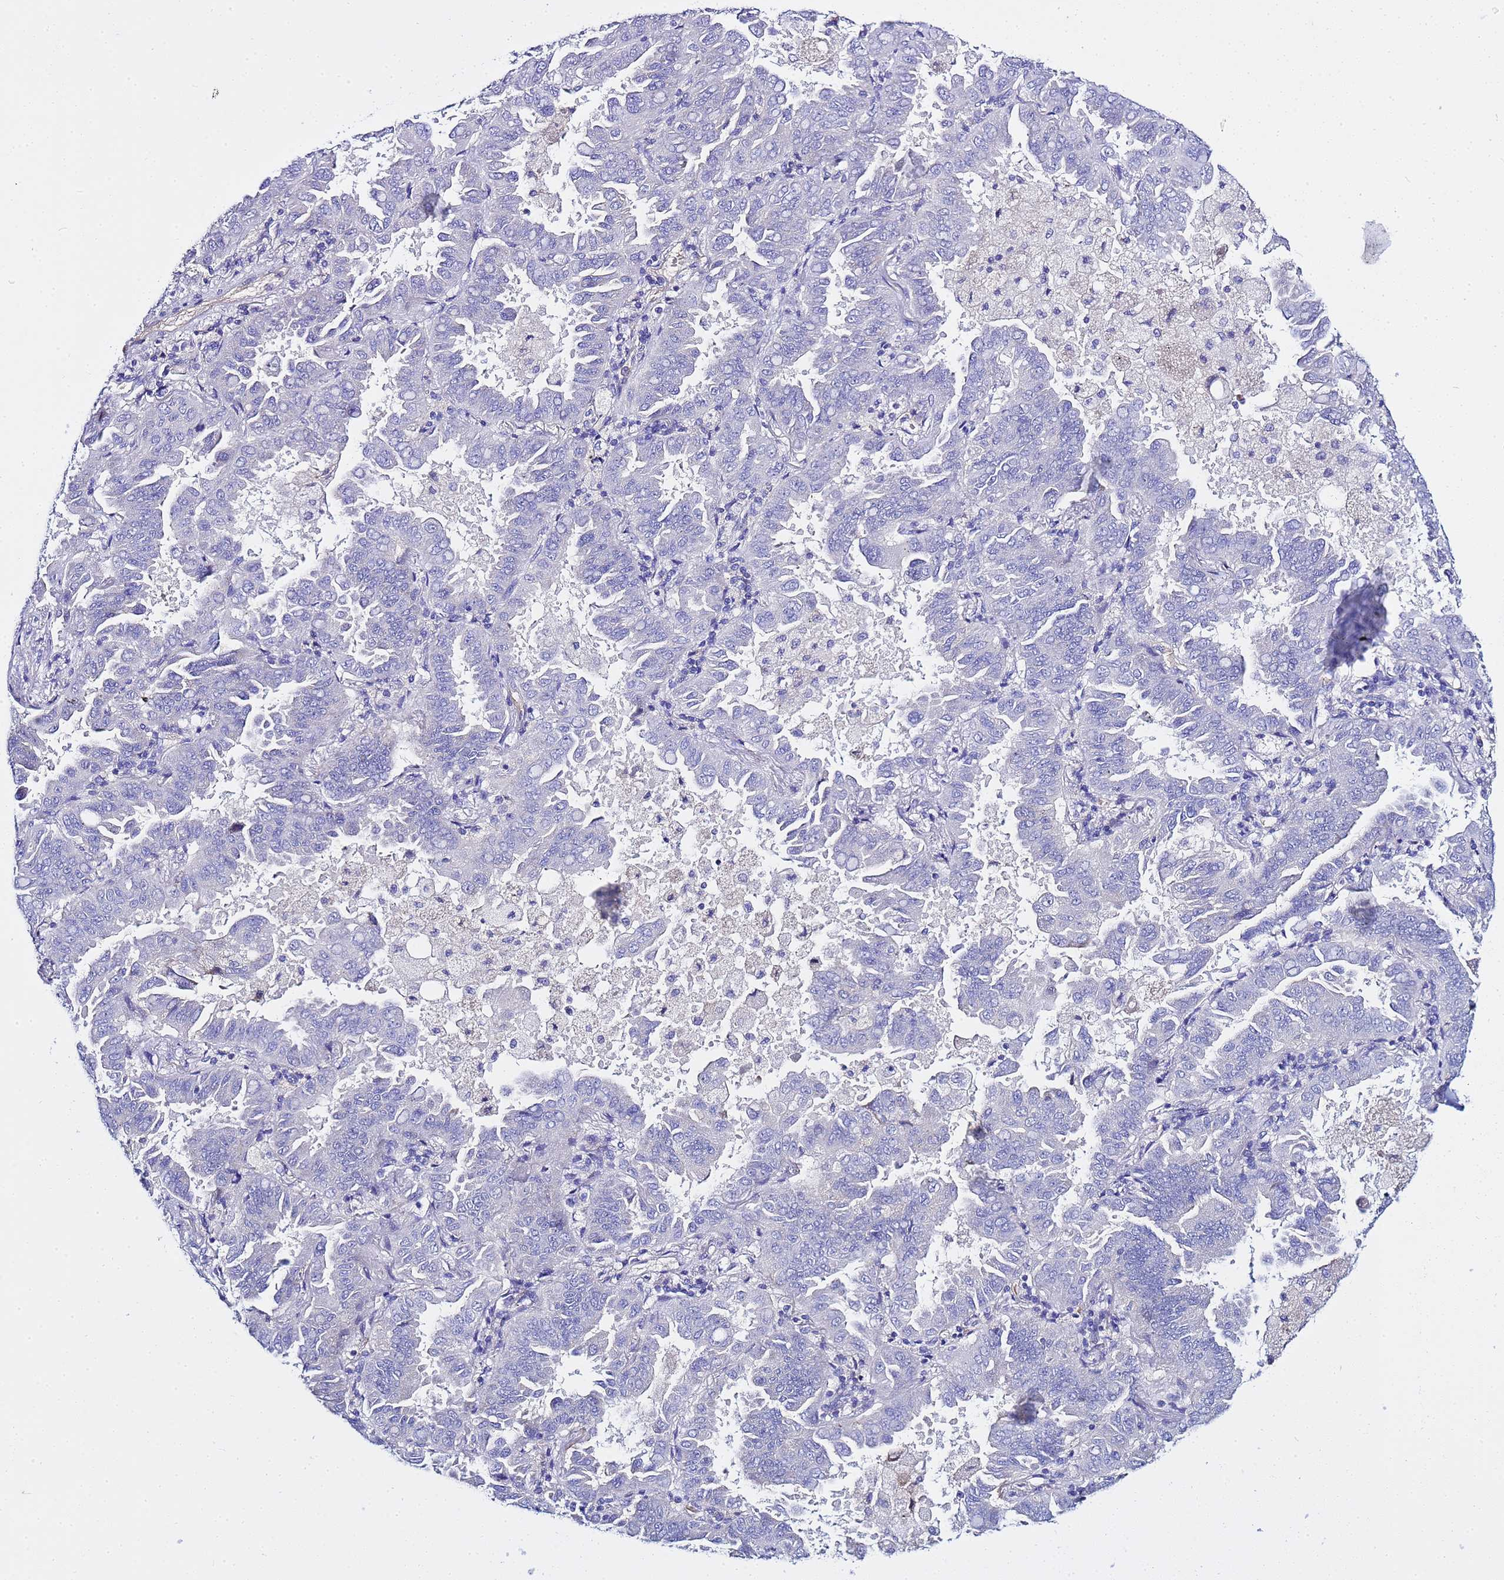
{"staining": {"intensity": "negative", "quantity": "none", "location": "none"}, "tissue": "lung cancer", "cell_type": "Tumor cells", "image_type": "cancer", "snomed": [{"axis": "morphology", "description": "Adenocarcinoma, NOS"}, {"axis": "topography", "description": "Lung"}], "caption": "Tumor cells are negative for brown protein staining in lung cancer. Nuclei are stained in blue.", "gene": "USP18", "patient": {"sex": "male", "age": 64}}